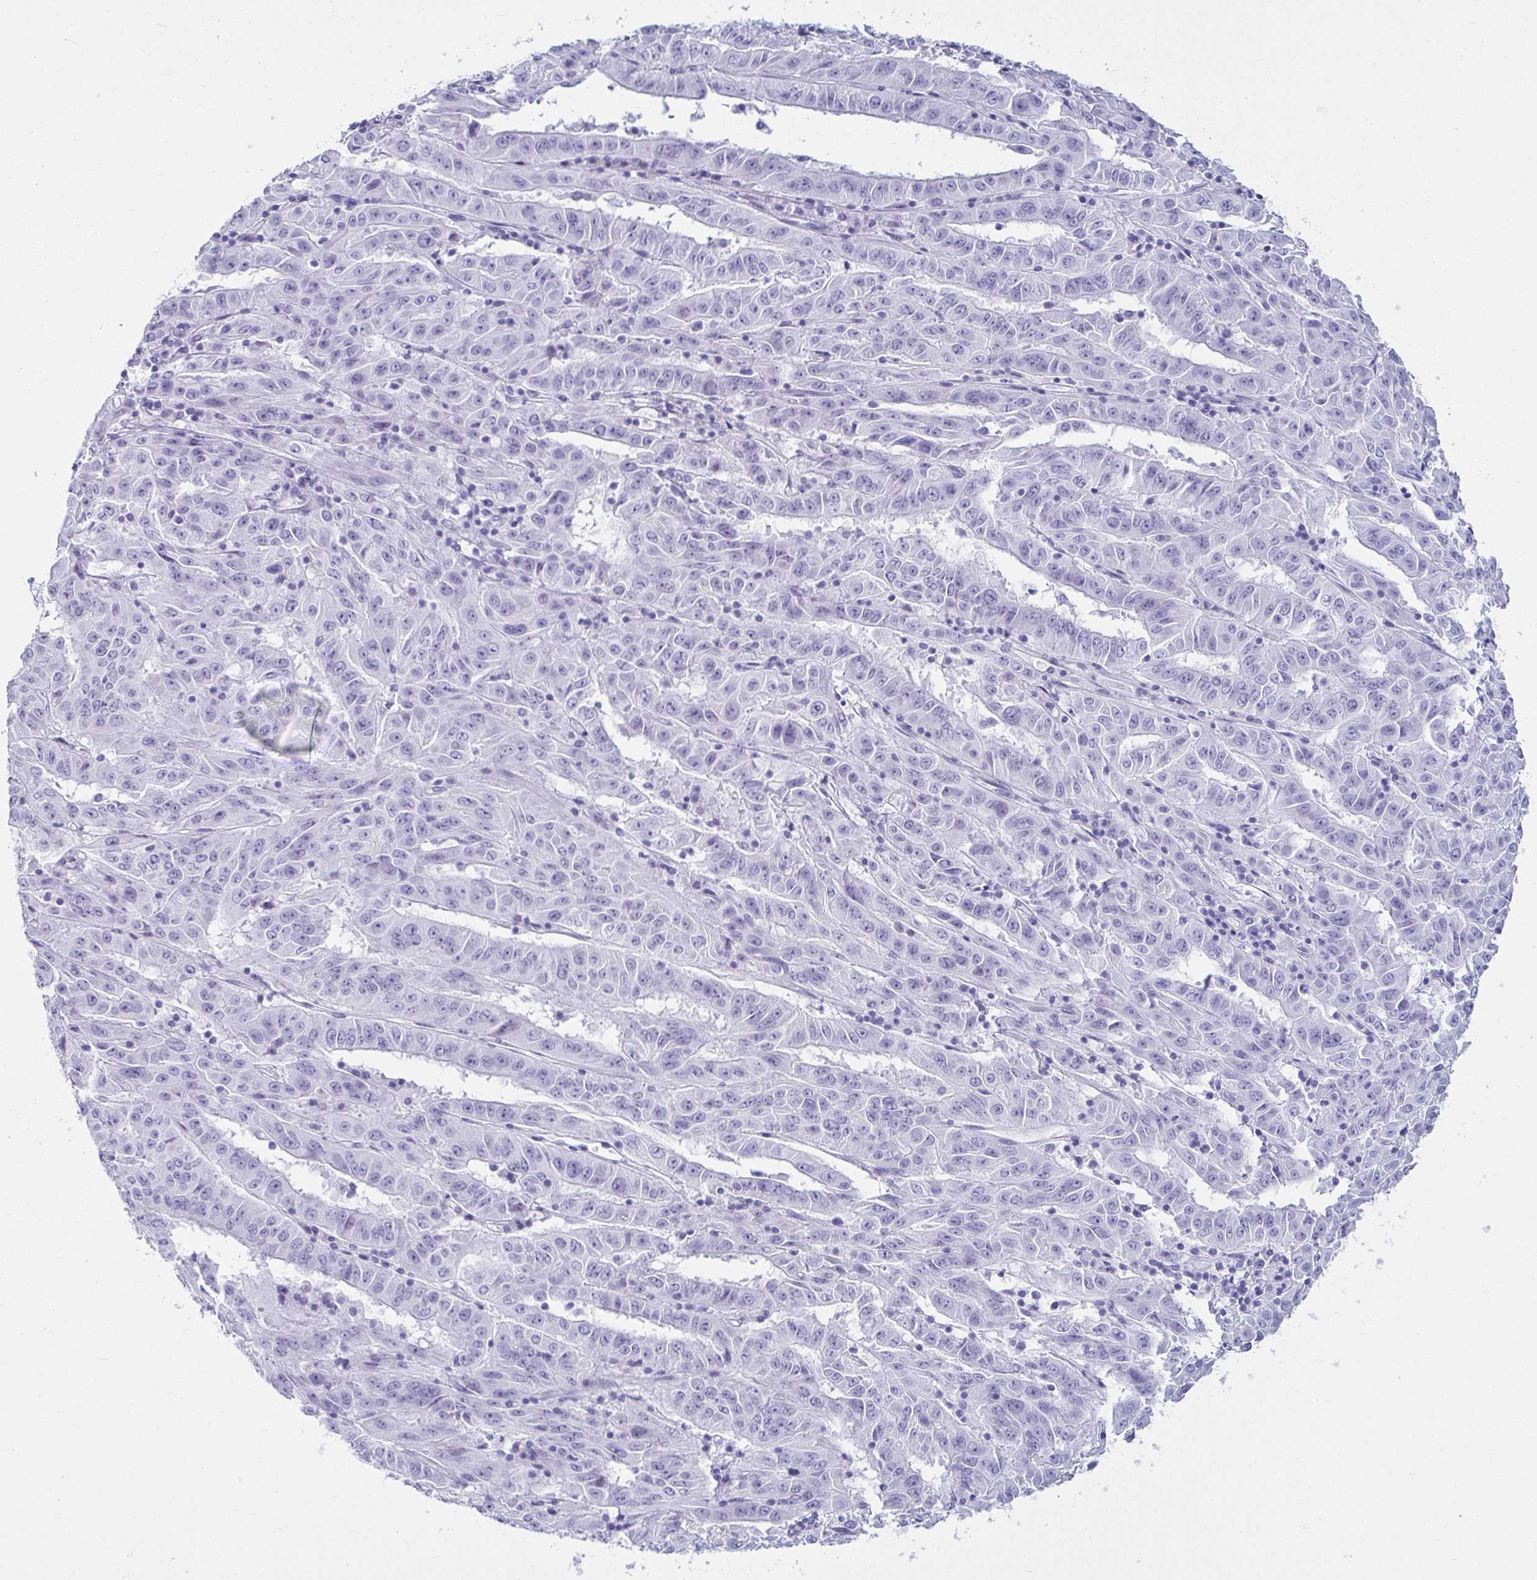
{"staining": {"intensity": "negative", "quantity": "none", "location": "none"}, "tissue": "pancreatic cancer", "cell_type": "Tumor cells", "image_type": "cancer", "snomed": [{"axis": "morphology", "description": "Adenocarcinoma, NOS"}, {"axis": "topography", "description": "Pancreas"}], "caption": "A histopathology image of pancreatic cancer stained for a protein reveals no brown staining in tumor cells.", "gene": "CLGN", "patient": {"sex": "male", "age": 63}}